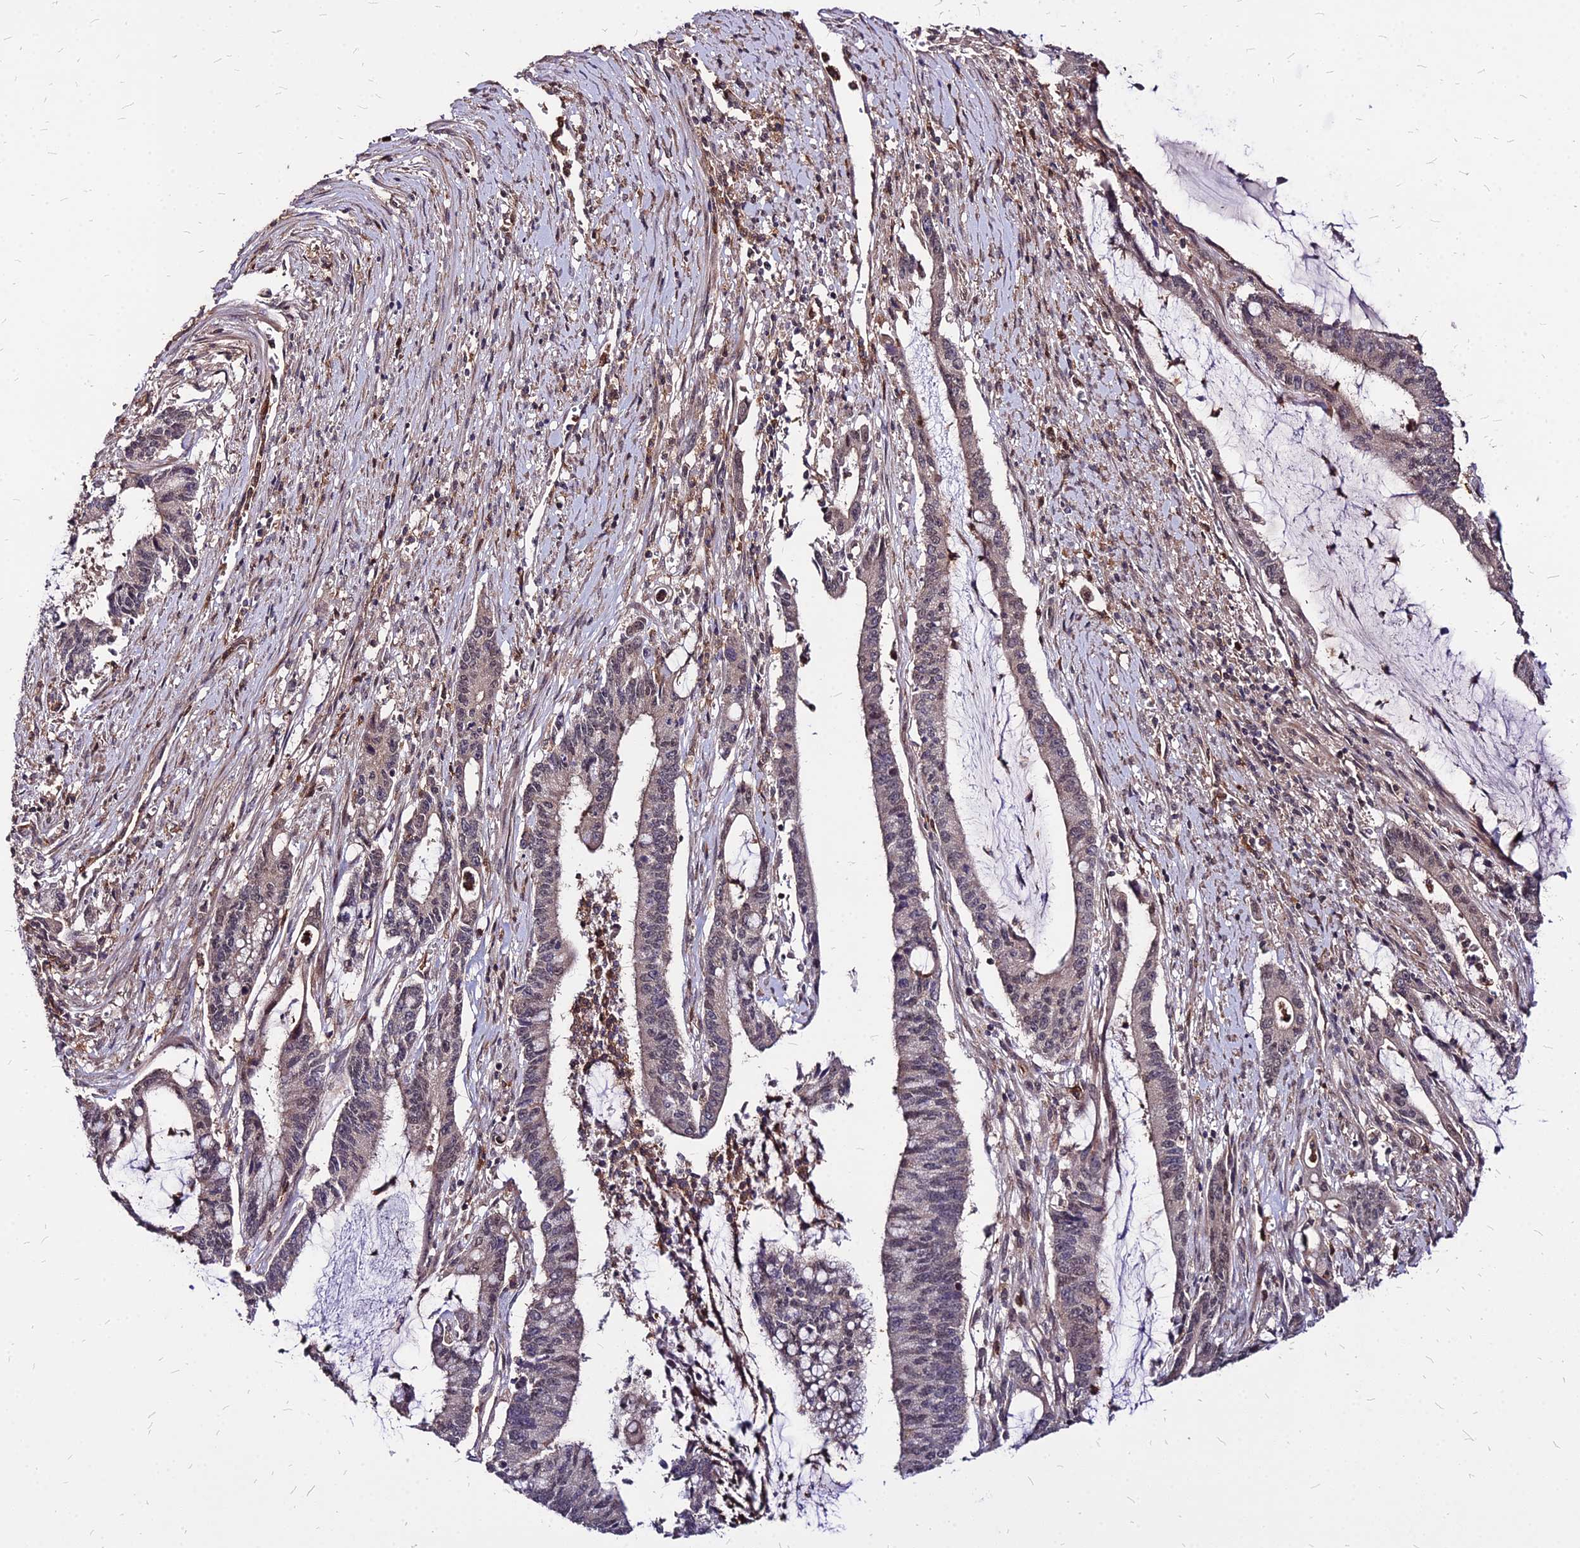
{"staining": {"intensity": "weak", "quantity": "<25%", "location": "nuclear"}, "tissue": "pancreatic cancer", "cell_type": "Tumor cells", "image_type": "cancer", "snomed": [{"axis": "morphology", "description": "Adenocarcinoma, NOS"}, {"axis": "topography", "description": "Pancreas"}], "caption": "Tumor cells are negative for protein expression in human pancreatic adenocarcinoma.", "gene": "APBA3", "patient": {"sex": "female", "age": 50}}